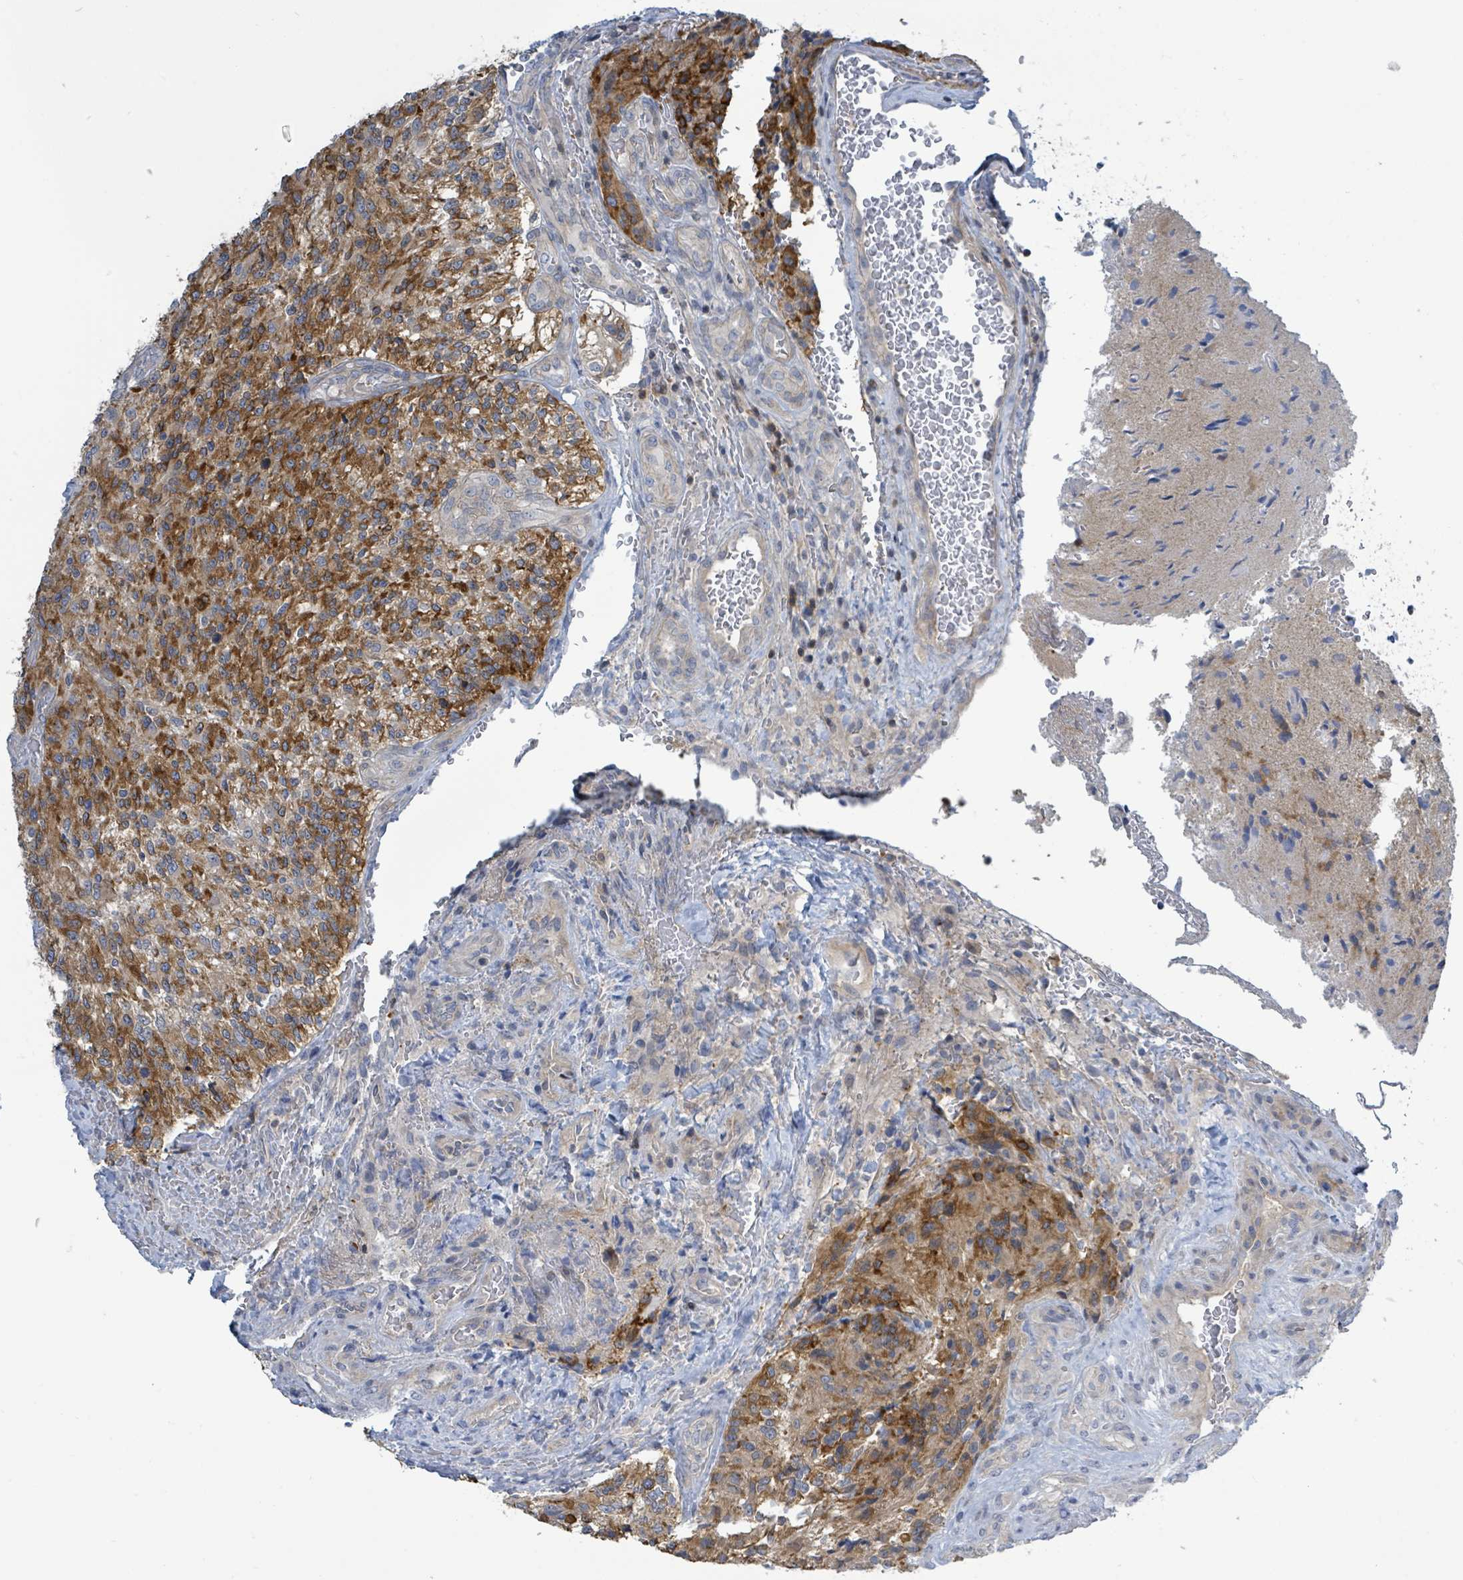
{"staining": {"intensity": "moderate", "quantity": ">75%", "location": "cytoplasmic/membranous"}, "tissue": "glioma", "cell_type": "Tumor cells", "image_type": "cancer", "snomed": [{"axis": "morphology", "description": "Normal tissue, NOS"}, {"axis": "morphology", "description": "Glioma, malignant, High grade"}, {"axis": "topography", "description": "Cerebral cortex"}], "caption": "Tumor cells exhibit moderate cytoplasmic/membranous positivity in about >75% of cells in malignant glioma (high-grade).", "gene": "DGKZ", "patient": {"sex": "male", "age": 56}}